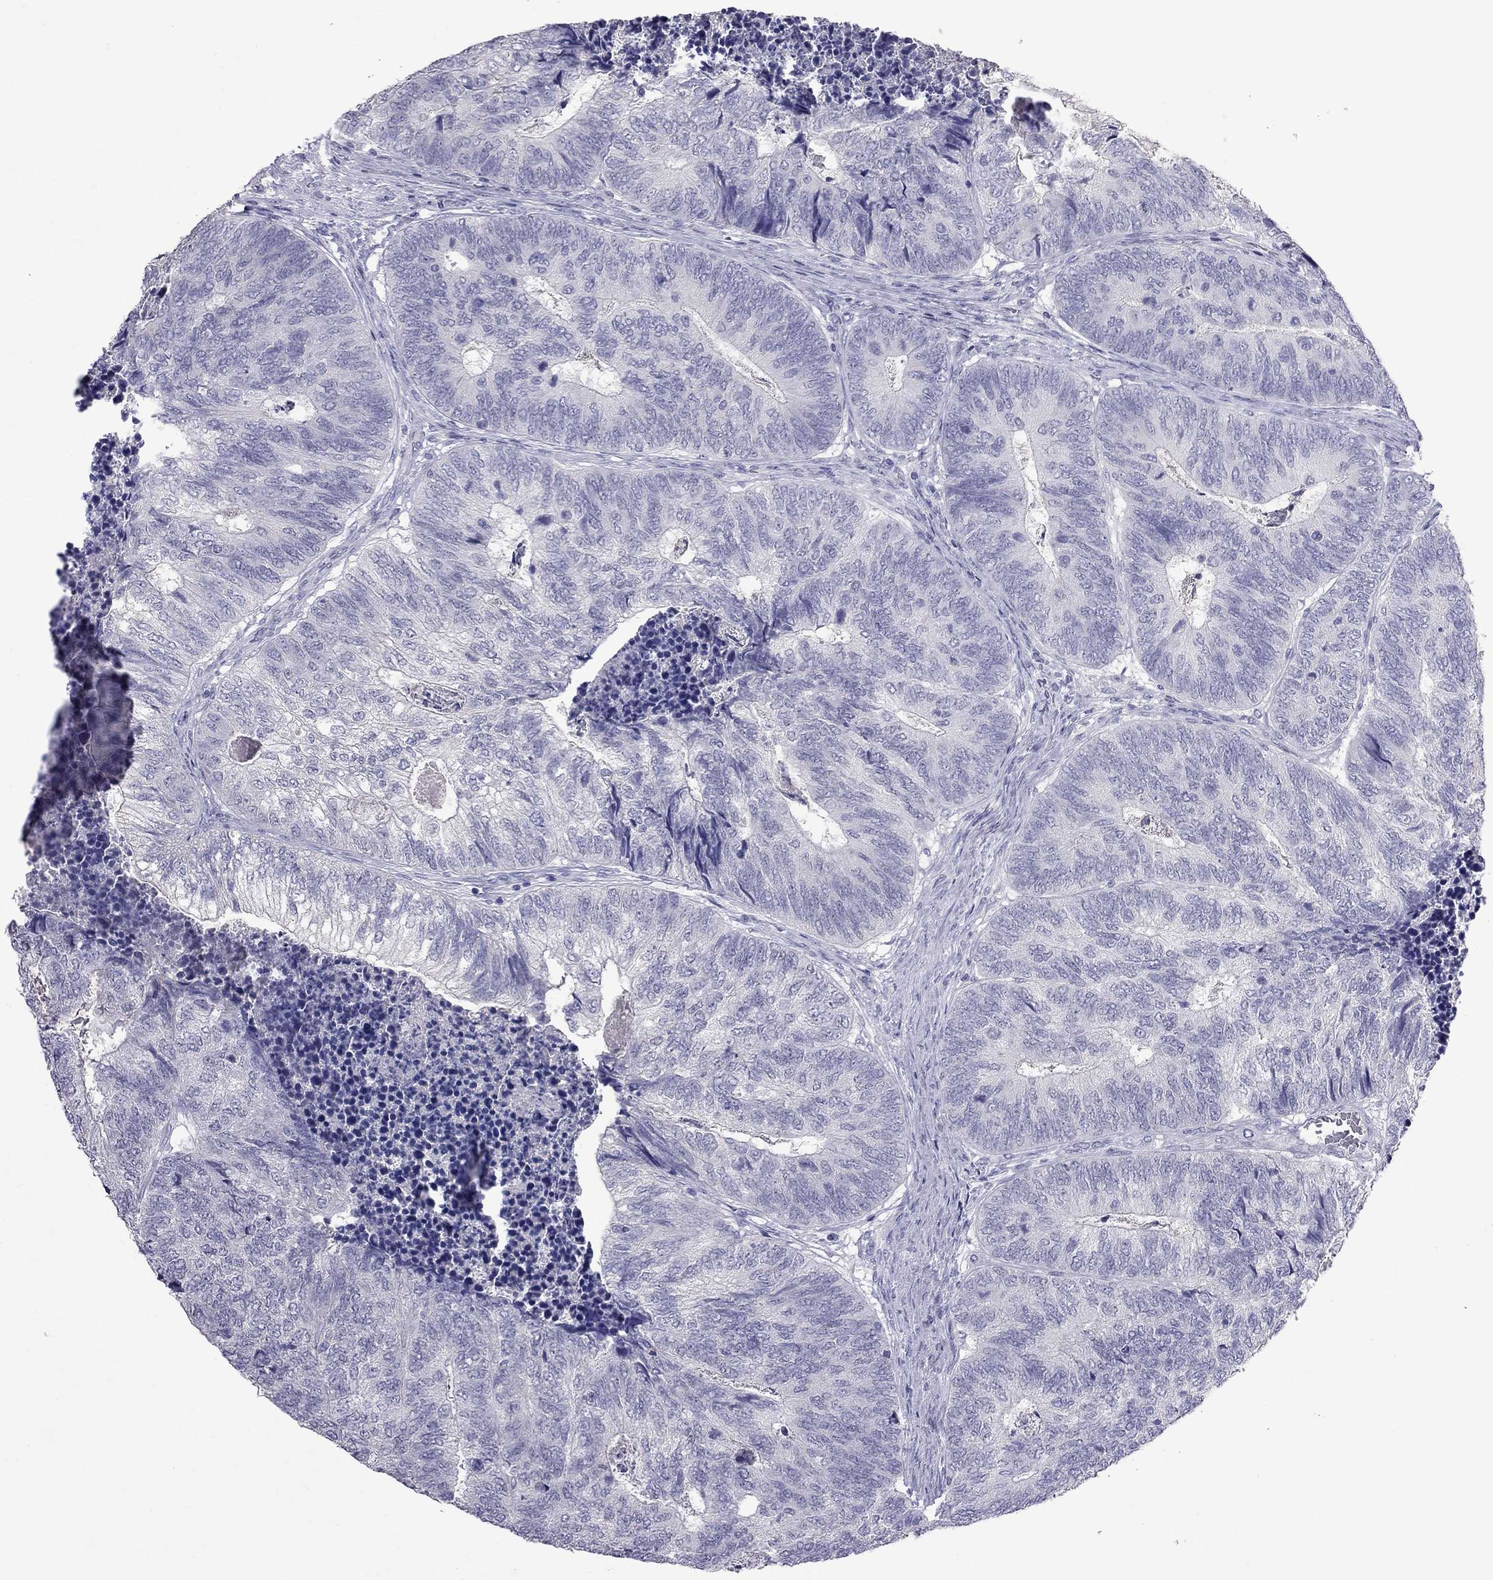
{"staining": {"intensity": "negative", "quantity": "none", "location": "none"}, "tissue": "colorectal cancer", "cell_type": "Tumor cells", "image_type": "cancer", "snomed": [{"axis": "morphology", "description": "Adenocarcinoma, NOS"}, {"axis": "topography", "description": "Colon"}], "caption": "Protein analysis of adenocarcinoma (colorectal) demonstrates no significant staining in tumor cells. (DAB (3,3'-diaminobenzidine) immunohistochemistry (IHC) visualized using brightfield microscopy, high magnification).", "gene": "CFAP91", "patient": {"sex": "female", "age": 67}}